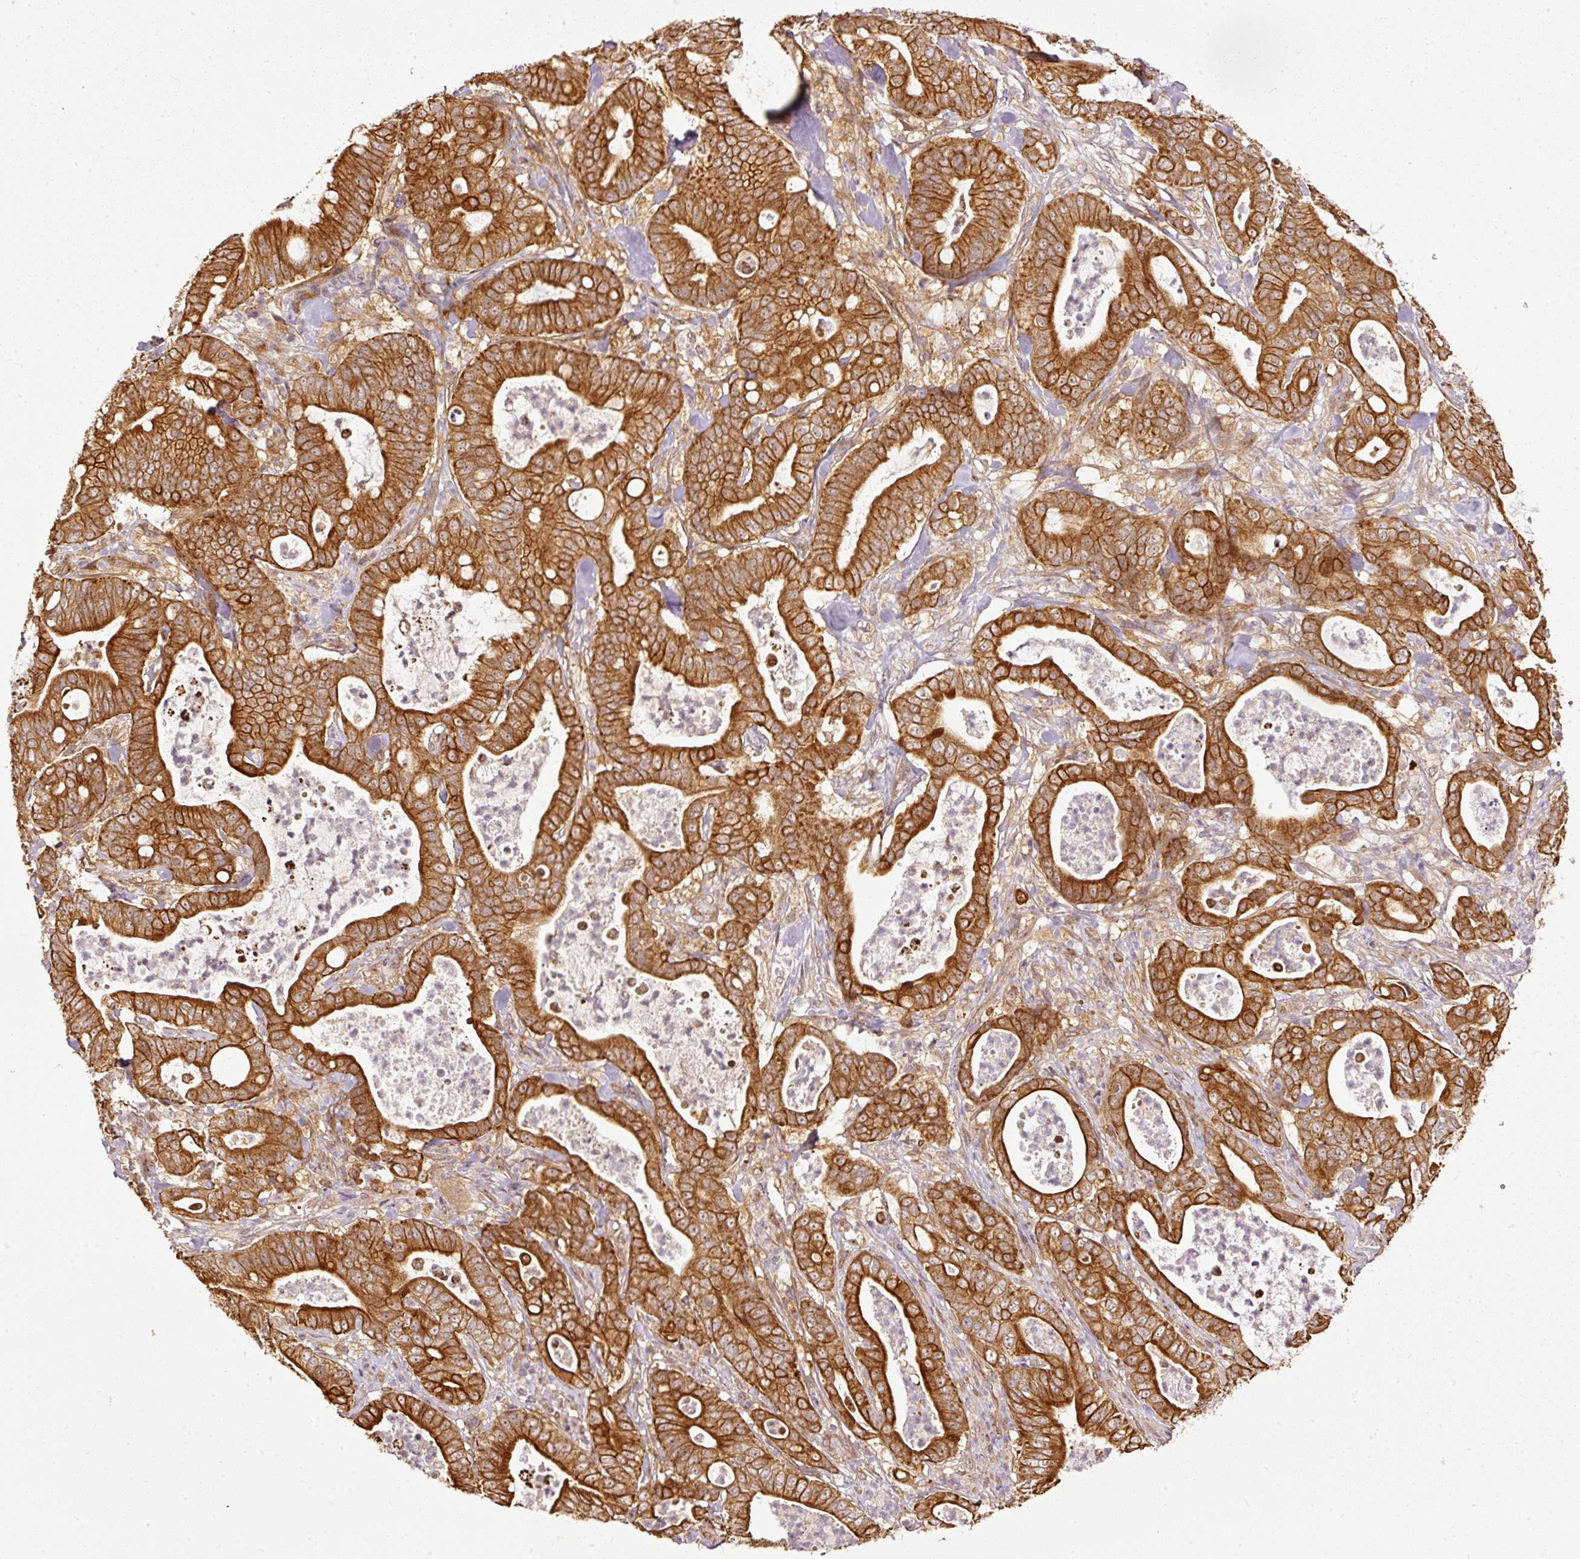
{"staining": {"intensity": "strong", "quantity": ">75%", "location": "cytoplasmic/membranous"}, "tissue": "pancreatic cancer", "cell_type": "Tumor cells", "image_type": "cancer", "snomed": [{"axis": "morphology", "description": "Adenocarcinoma, NOS"}, {"axis": "topography", "description": "Pancreas"}], "caption": "Pancreatic adenocarcinoma tissue shows strong cytoplasmic/membranous positivity in approximately >75% of tumor cells, visualized by immunohistochemistry. The protein of interest is stained brown, and the nuclei are stained in blue (DAB IHC with brightfield microscopy, high magnification).", "gene": "MIF4GD", "patient": {"sex": "male", "age": 71}}